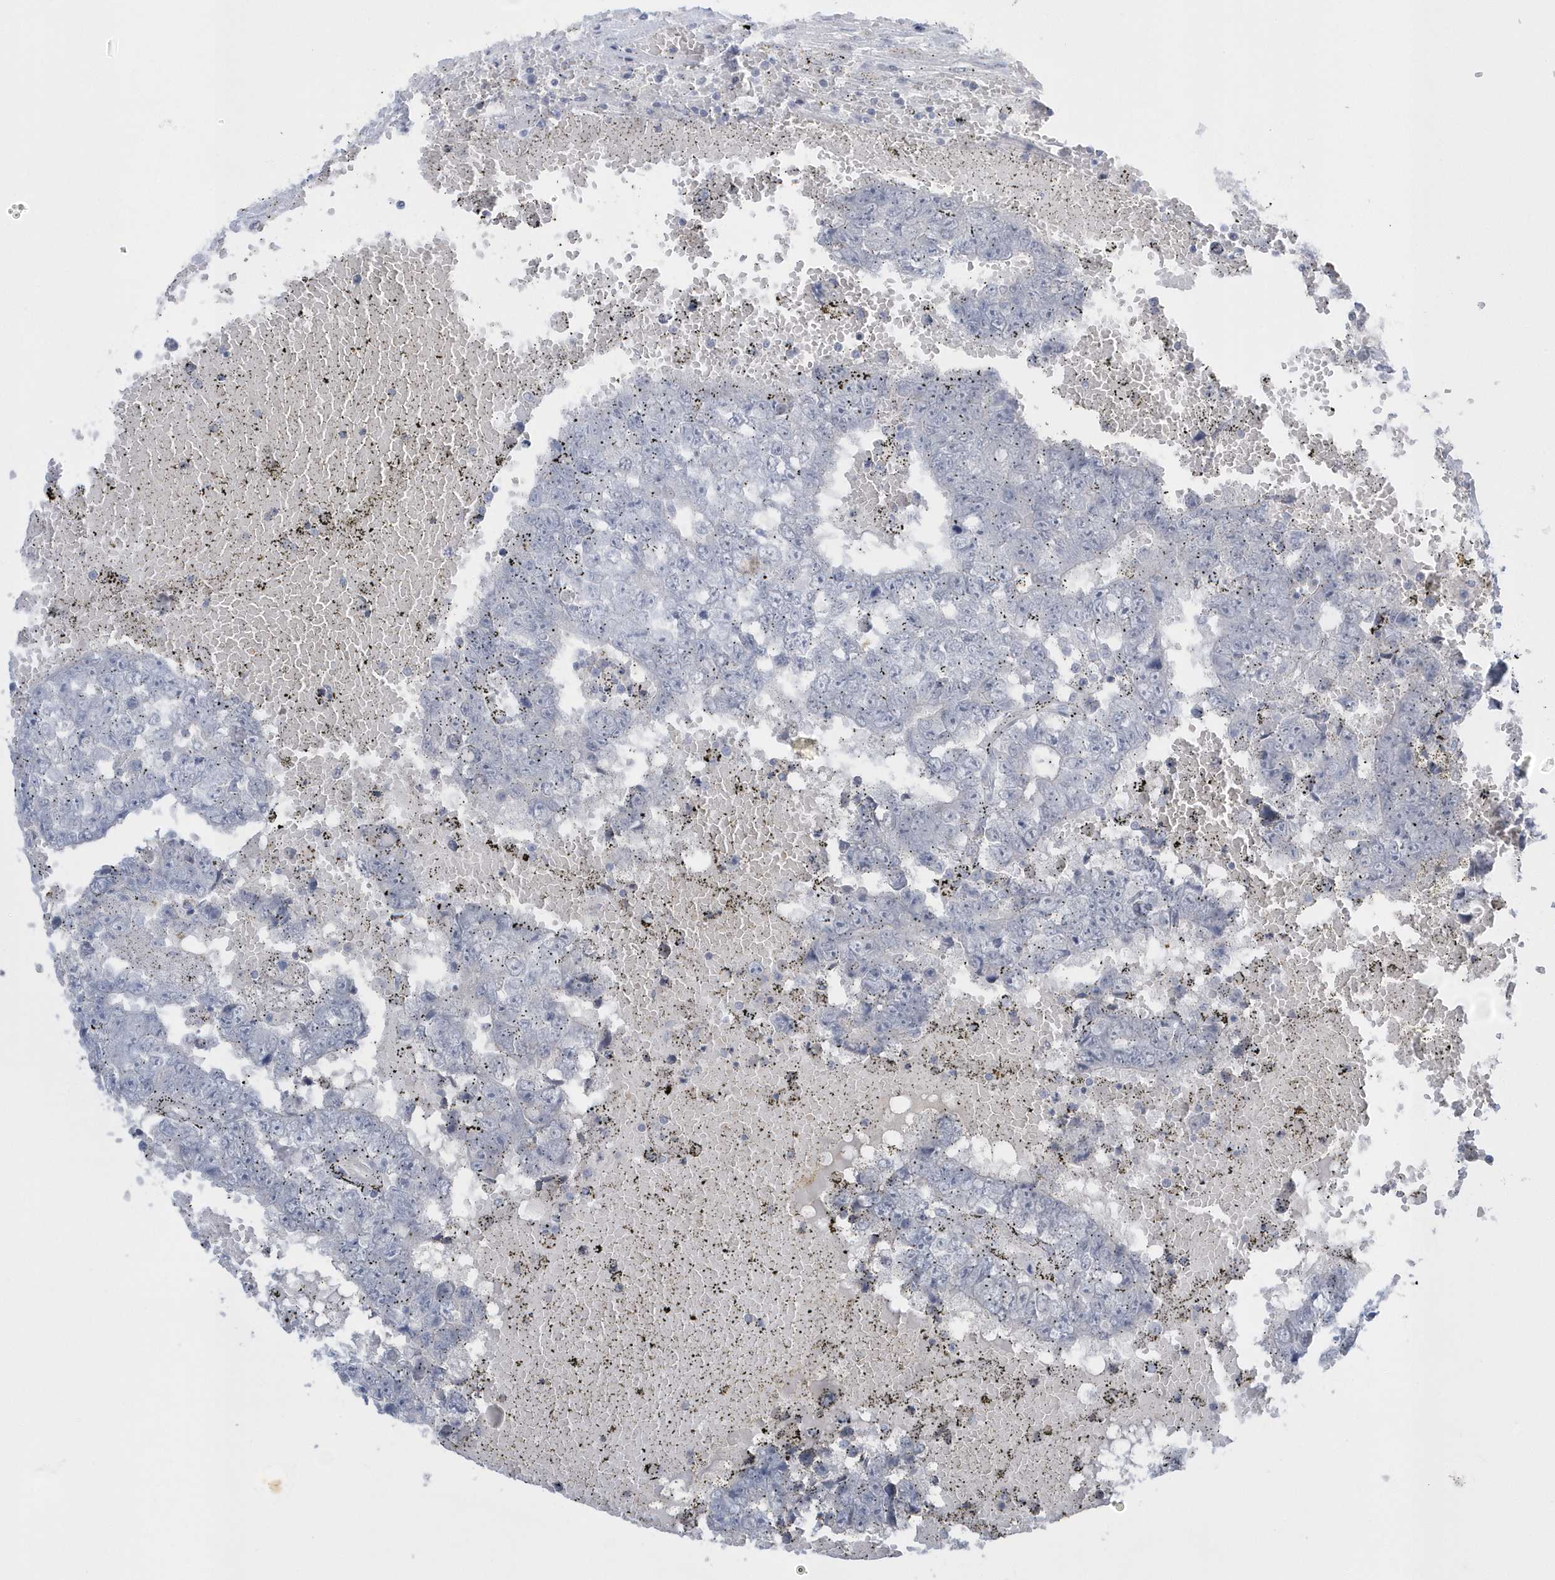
{"staining": {"intensity": "negative", "quantity": "none", "location": "none"}, "tissue": "testis cancer", "cell_type": "Tumor cells", "image_type": "cancer", "snomed": [{"axis": "morphology", "description": "Carcinoma, Embryonal, NOS"}, {"axis": "topography", "description": "Testis"}], "caption": "This micrograph is of testis cancer stained with IHC to label a protein in brown with the nuclei are counter-stained blue. There is no positivity in tumor cells.", "gene": "ZC3H12D", "patient": {"sex": "male", "age": 25}}